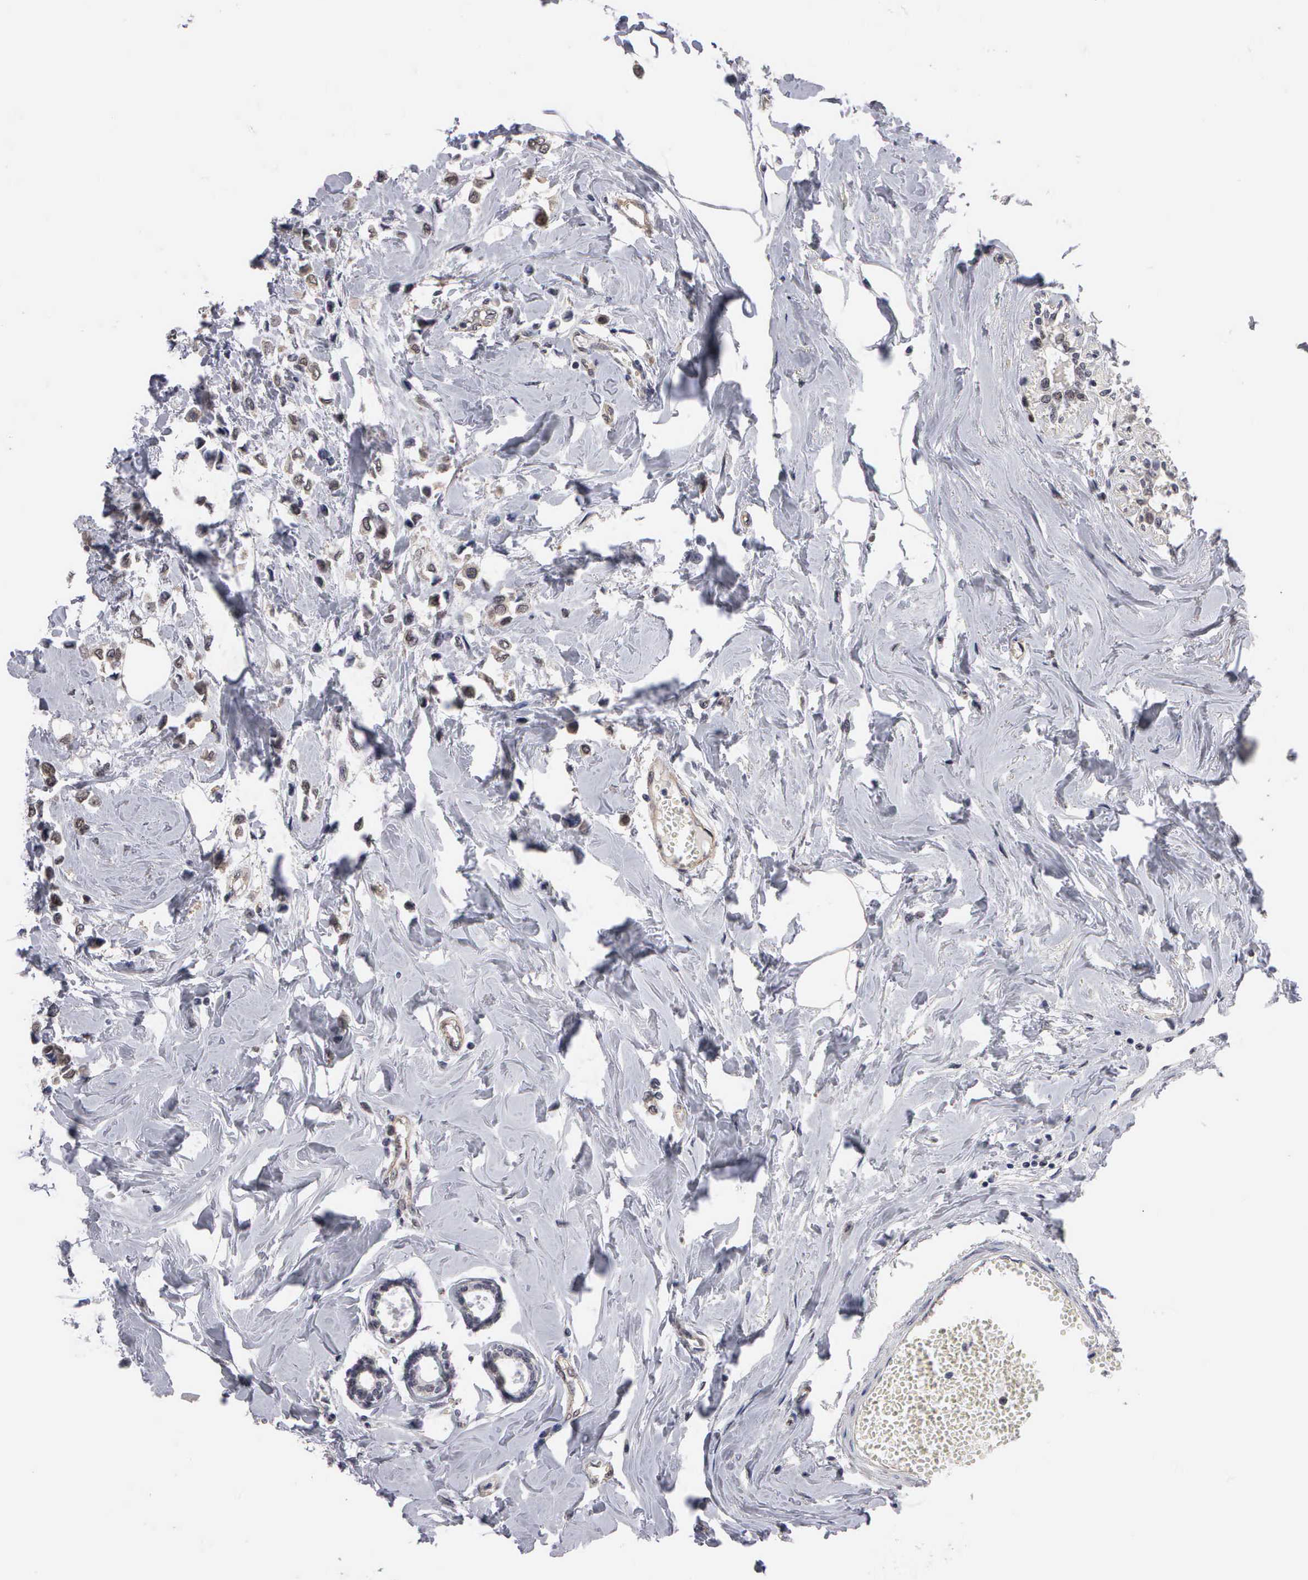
{"staining": {"intensity": "weak", "quantity": "<25%", "location": "cytoplasmic/membranous,nuclear"}, "tissue": "breast cancer", "cell_type": "Tumor cells", "image_type": "cancer", "snomed": [{"axis": "morphology", "description": "Lobular carcinoma"}, {"axis": "topography", "description": "Breast"}], "caption": "Immunohistochemistry (IHC) photomicrograph of neoplastic tissue: human lobular carcinoma (breast) stained with DAB exhibits no significant protein positivity in tumor cells.", "gene": "ZBTB33", "patient": {"sex": "female", "age": 51}}